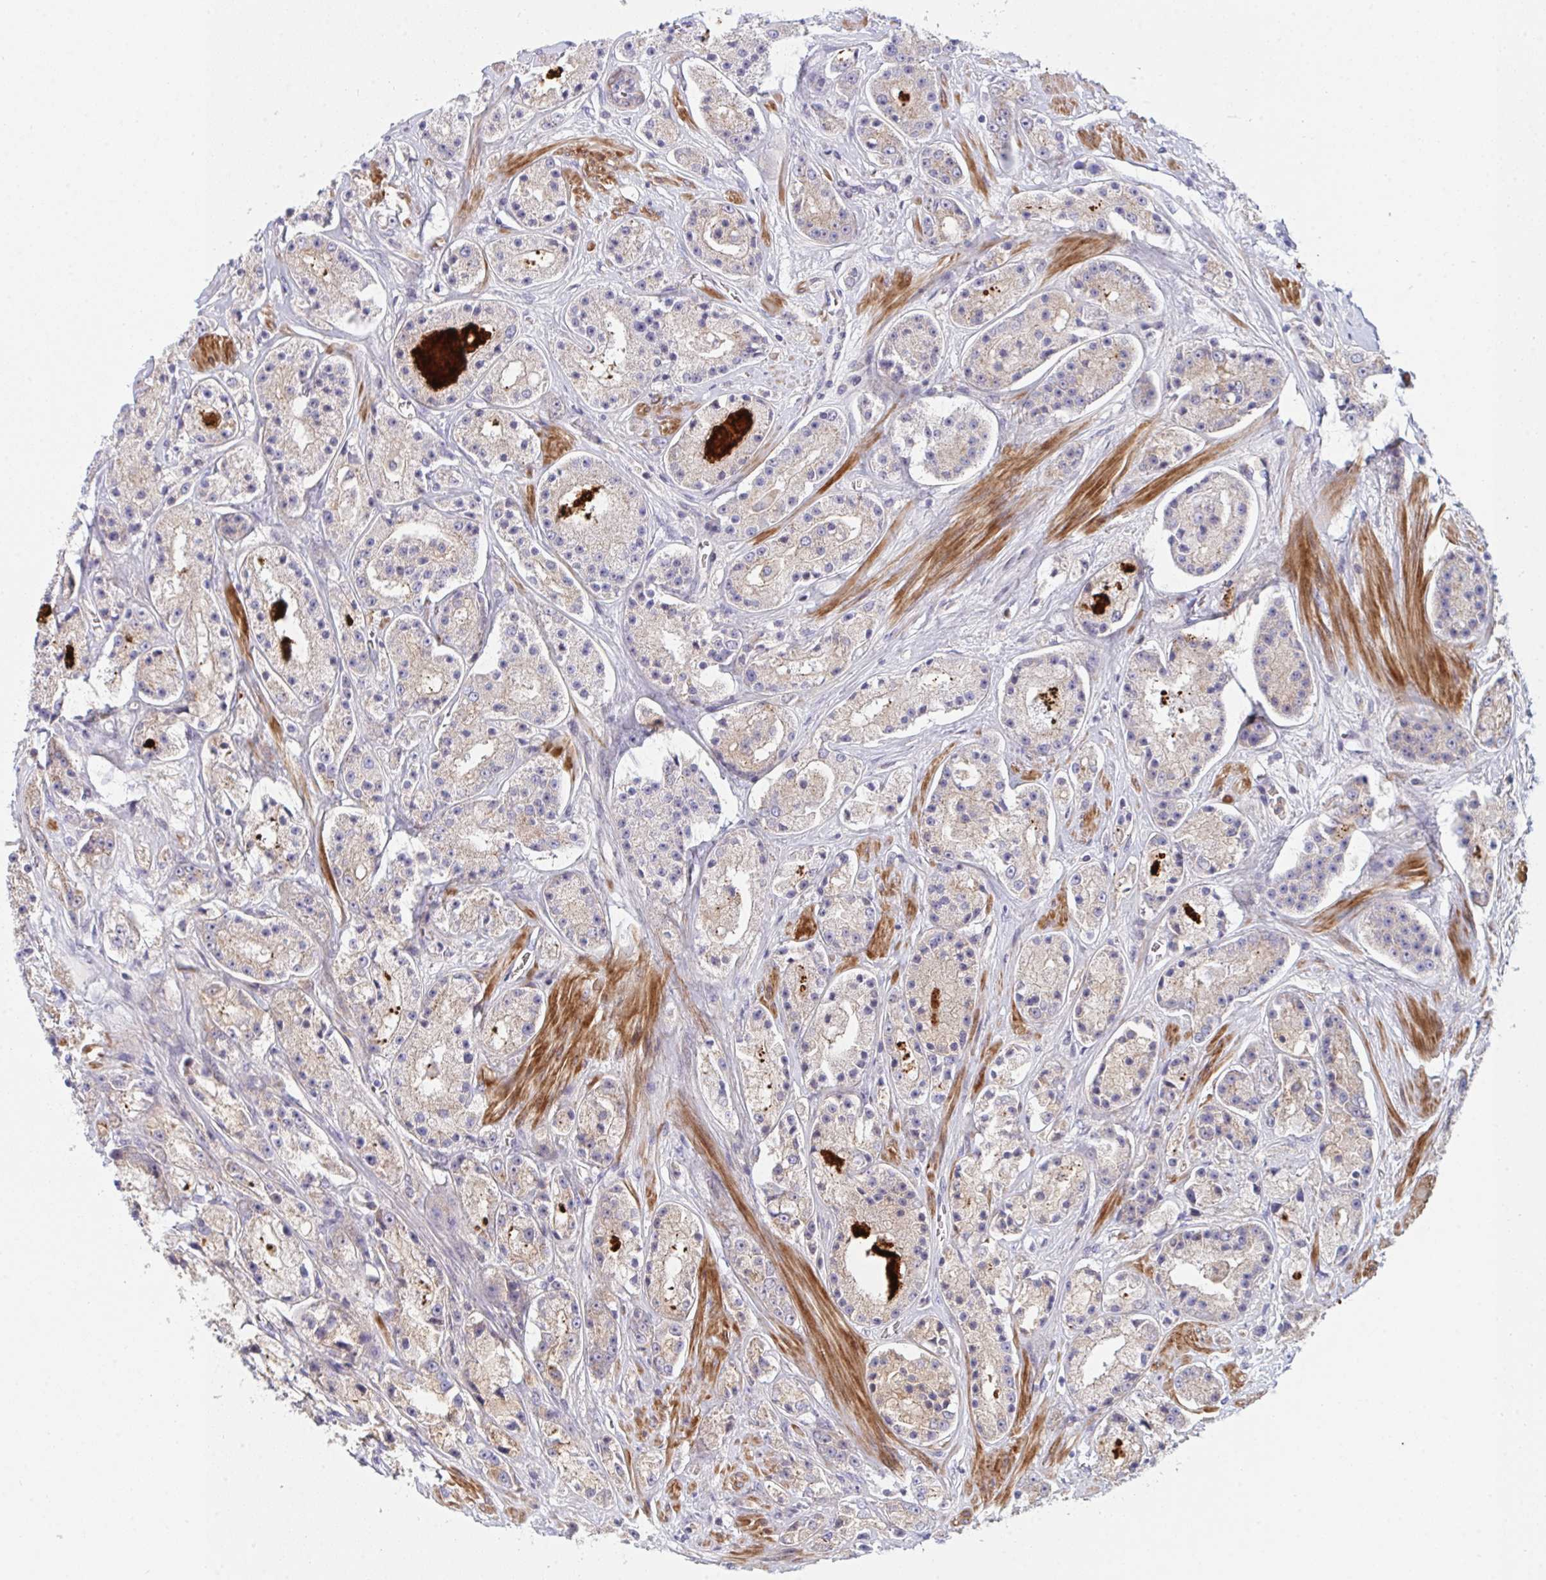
{"staining": {"intensity": "weak", "quantity": "<25%", "location": "cytoplasmic/membranous"}, "tissue": "prostate cancer", "cell_type": "Tumor cells", "image_type": "cancer", "snomed": [{"axis": "morphology", "description": "Adenocarcinoma, High grade"}, {"axis": "topography", "description": "Prostate"}], "caption": "IHC micrograph of neoplastic tissue: human prostate high-grade adenocarcinoma stained with DAB reveals no significant protein positivity in tumor cells.", "gene": "TNFSF4", "patient": {"sex": "male", "age": 67}}